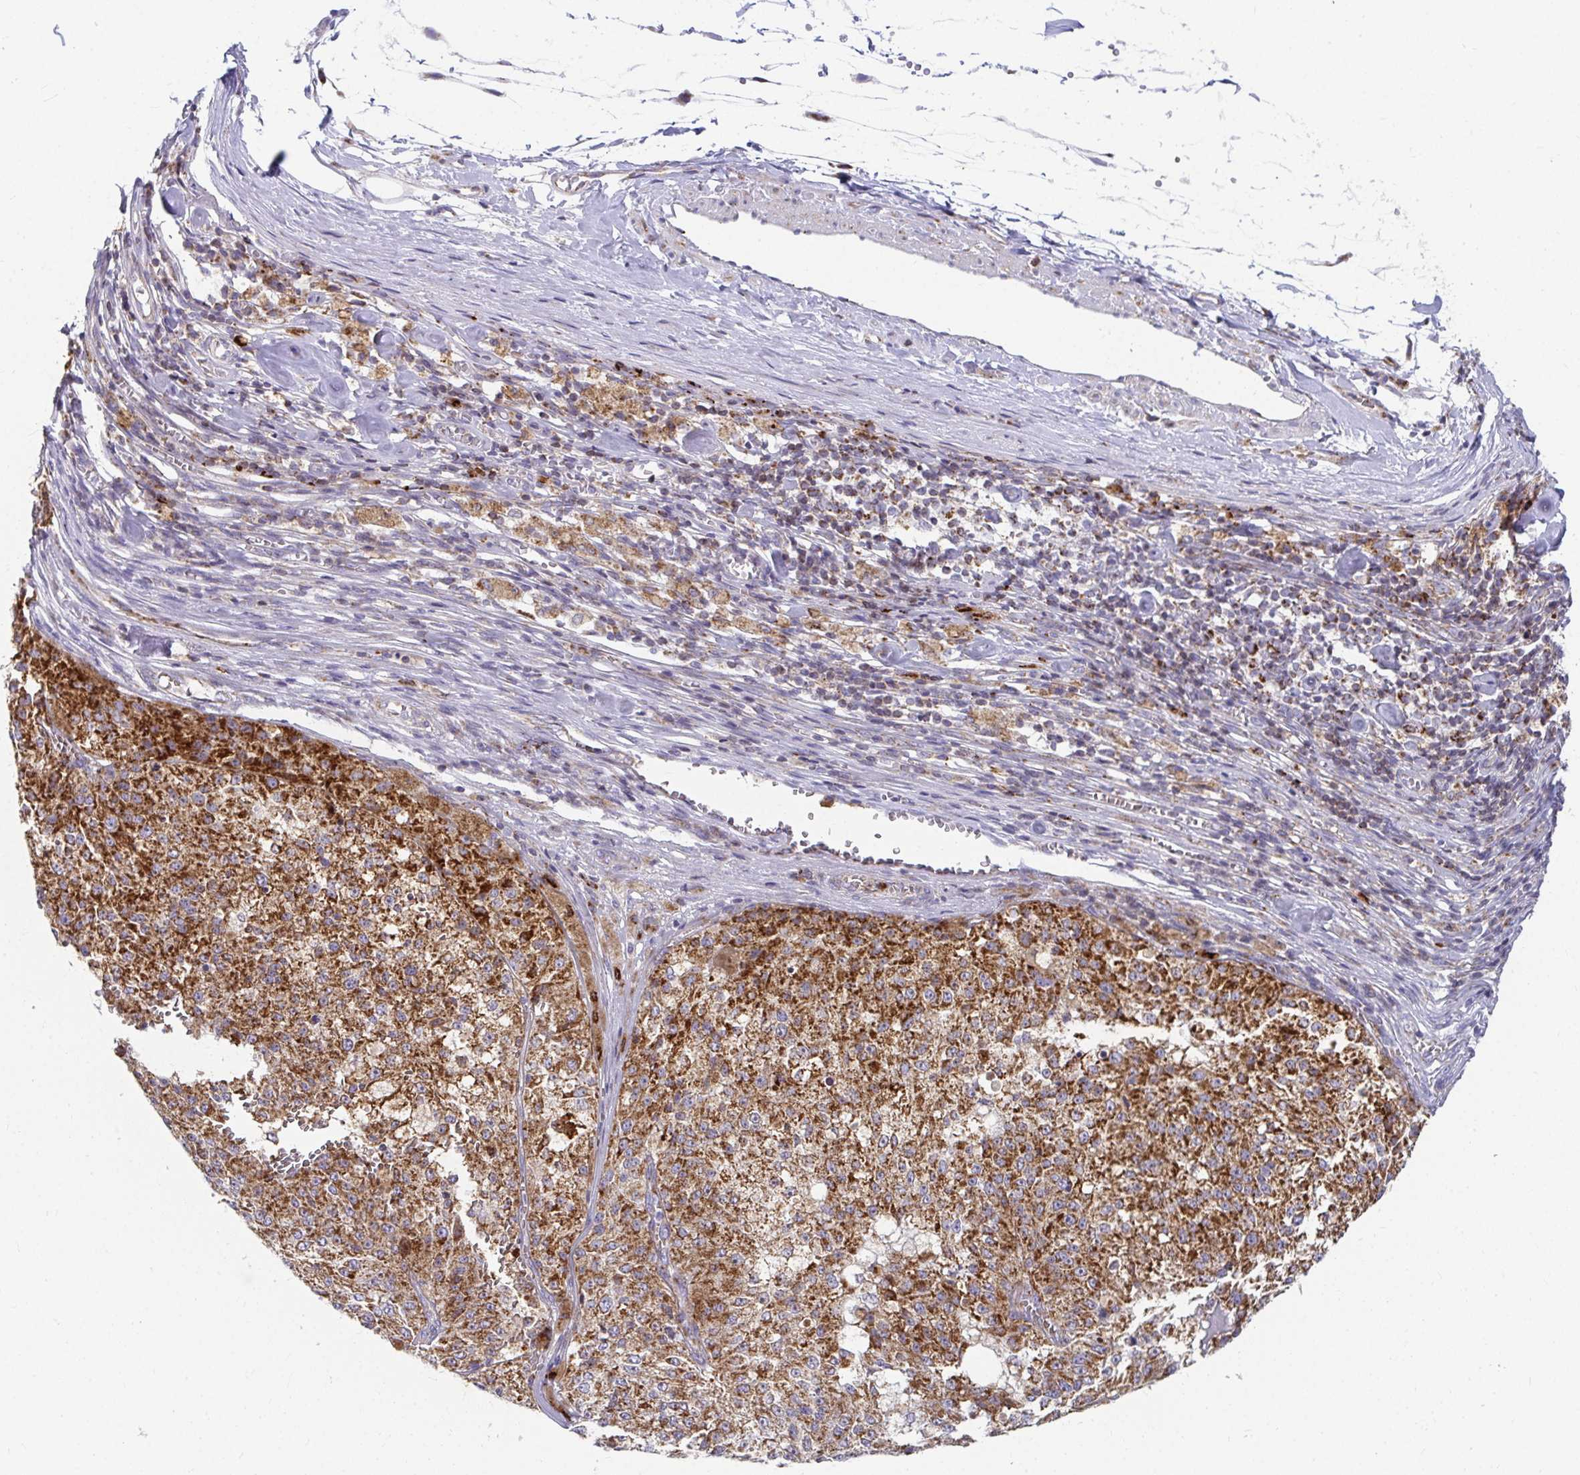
{"staining": {"intensity": "strong", "quantity": ">75%", "location": "cytoplasmic/membranous"}, "tissue": "melanoma", "cell_type": "Tumor cells", "image_type": "cancer", "snomed": [{"axis": "morphology", "description": "Malignant melanoma, Metastatic site"}, {"axis": "topography", "description": "Lymph node"}], "caption": "Brown immunohistochemical staining in human malignant melanoma (metastatic site) reveals strong cytoplasmic/membranous expression in about >75% of tumor cells.", "gene": "EXOC5", "patient": {"sex": "female", "age": 64}}